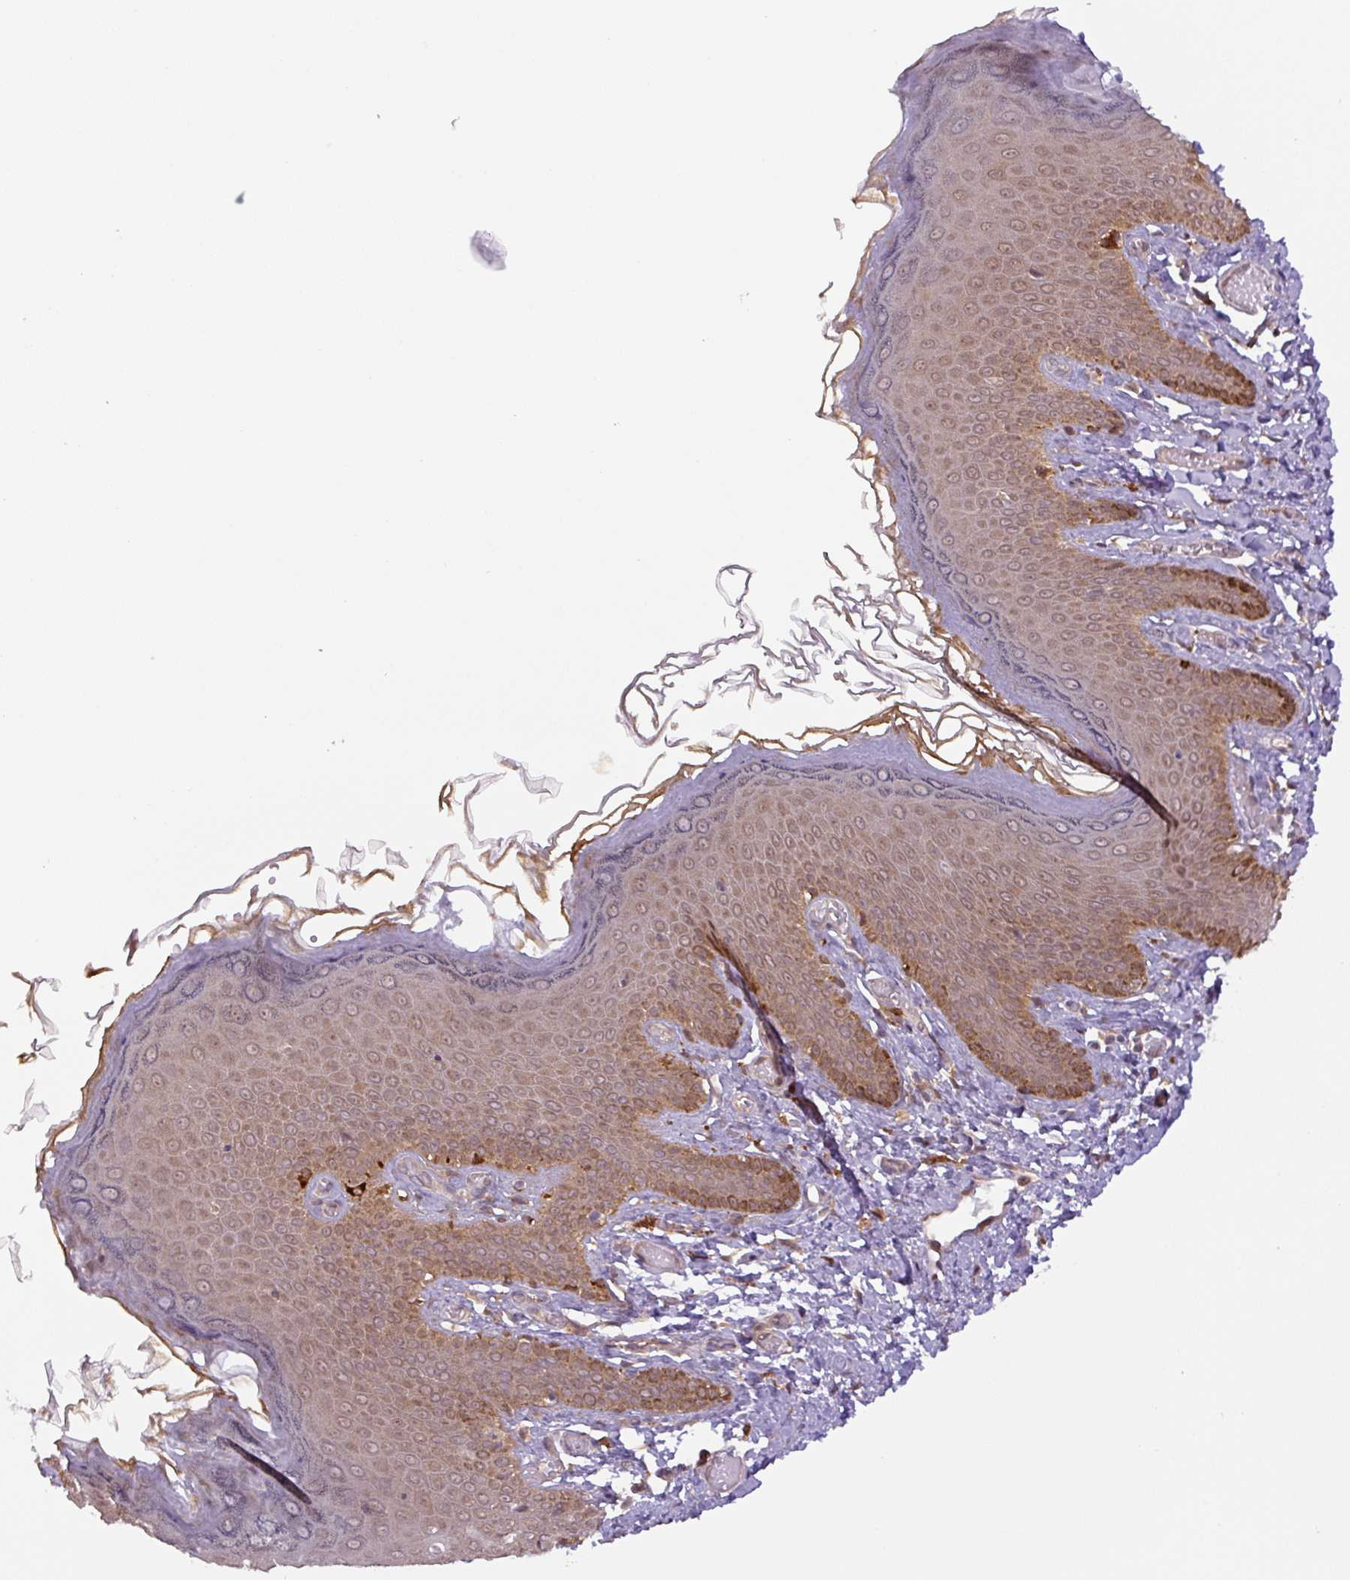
{"staining": {"intensity": "moderate", "quantity": ">75%", "location": "cytoplasmic/membranous"}, "tissue": "skin", "cell_type": "Epidermal cells", "image_type": "normal", "snomed": [{"axis": "morphology", "description": "Normal tissue, NOS"}, {"axis": "topography", "description": "Anal"}], "caption": "Benign skin displays moderate cytoplasmic/membranous expression in about >75% of epidermal cells.", "gene": "ZSWIM7", "patient": {"sex": "female", "age": 40}}